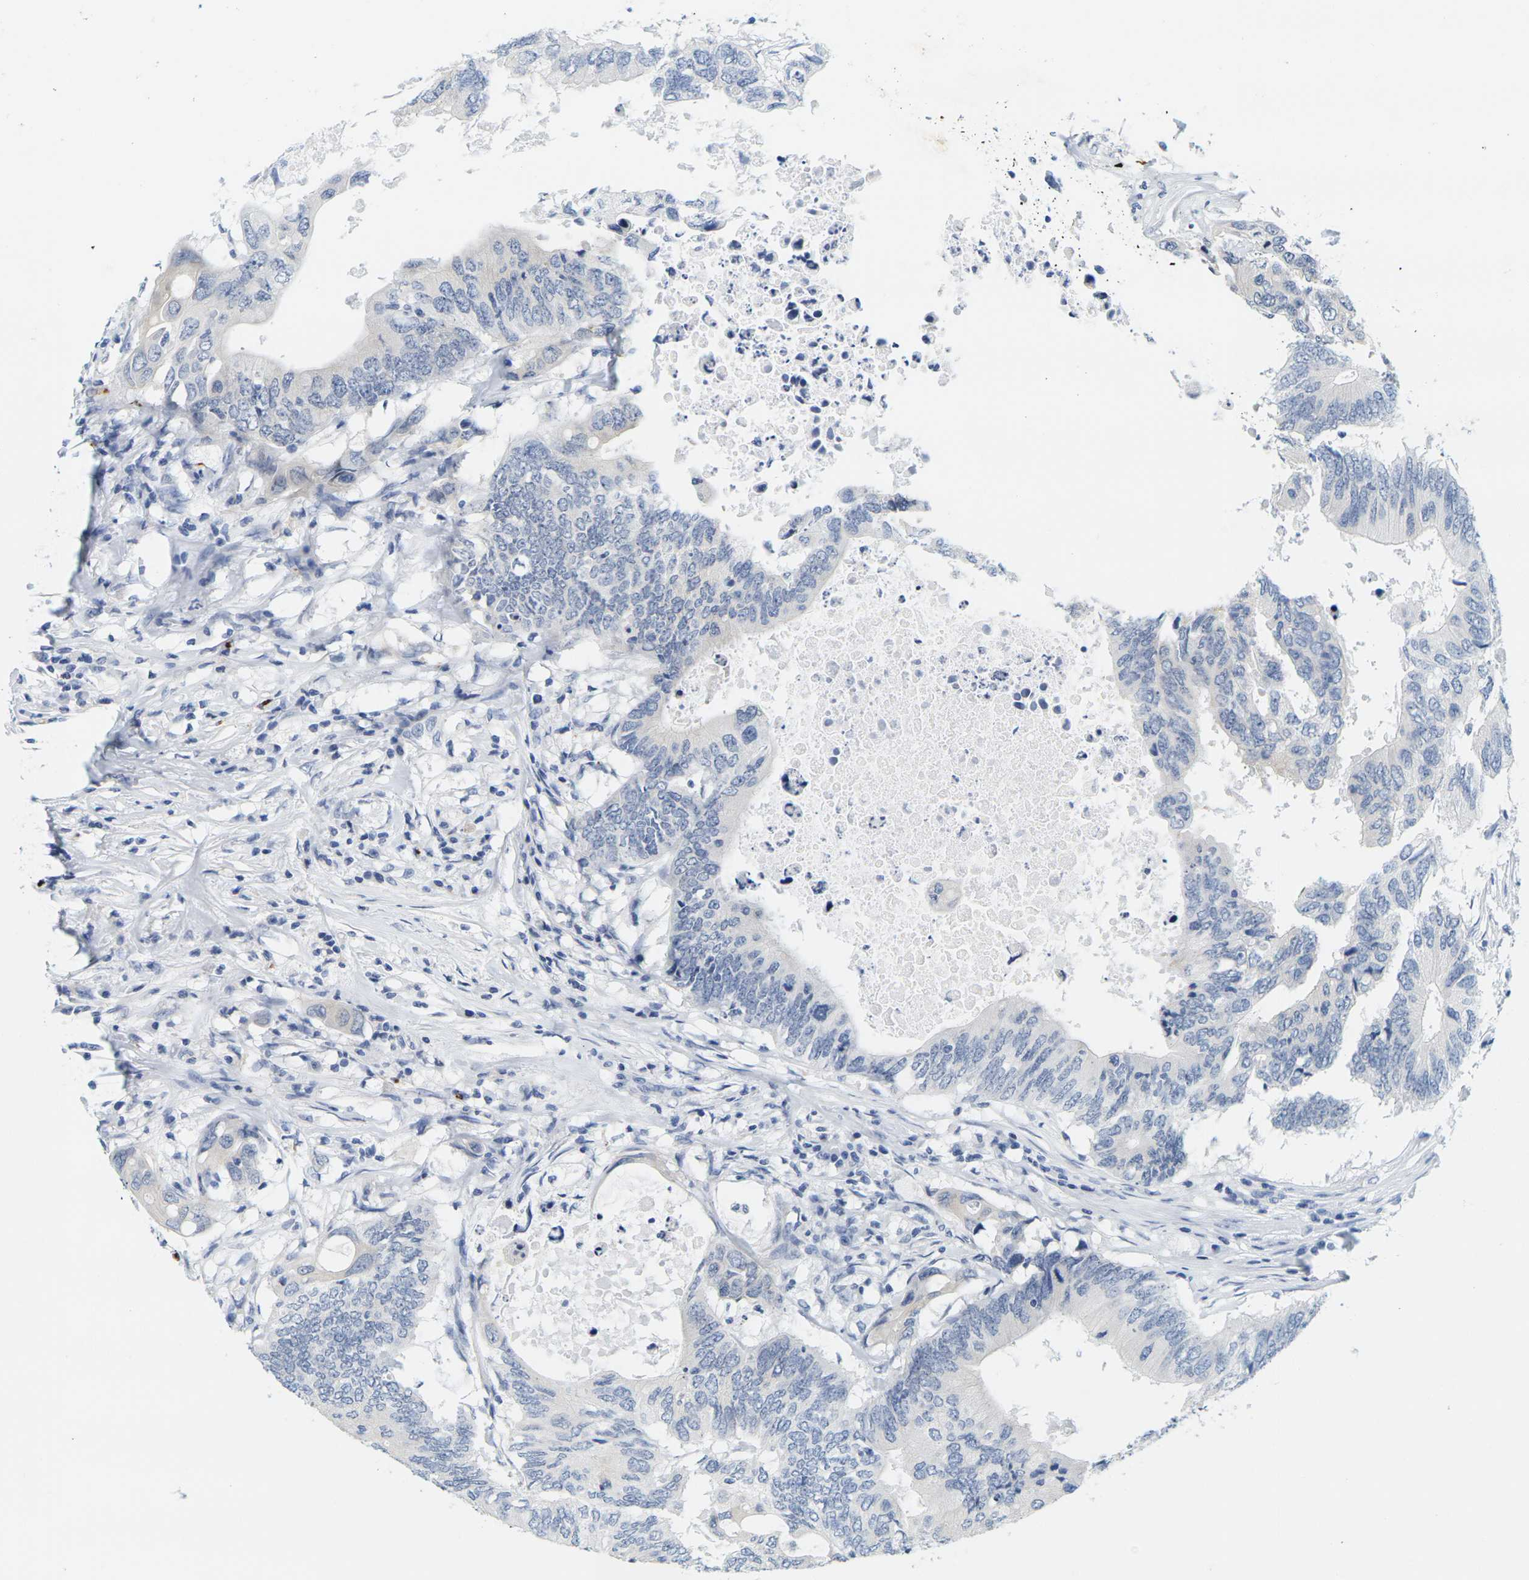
{"staining": {"intensity": "negative", "quantity": "none", "location": "none"}, "tissue": "colorectal cancer", "cell_type": "Tumor cells", "image_type": "cancer", "snomed": [{"axis": "morphology", "description": "Adenocarcinoma, NOS"}, {"axis": "topography", "description": "Colon"}], "caption": "There is no significant positivity in tumor cells of adenocarcinoma (colorectal).", "gene": "HLA-DOB", "patient": {"sex": "male", "age": 71}}